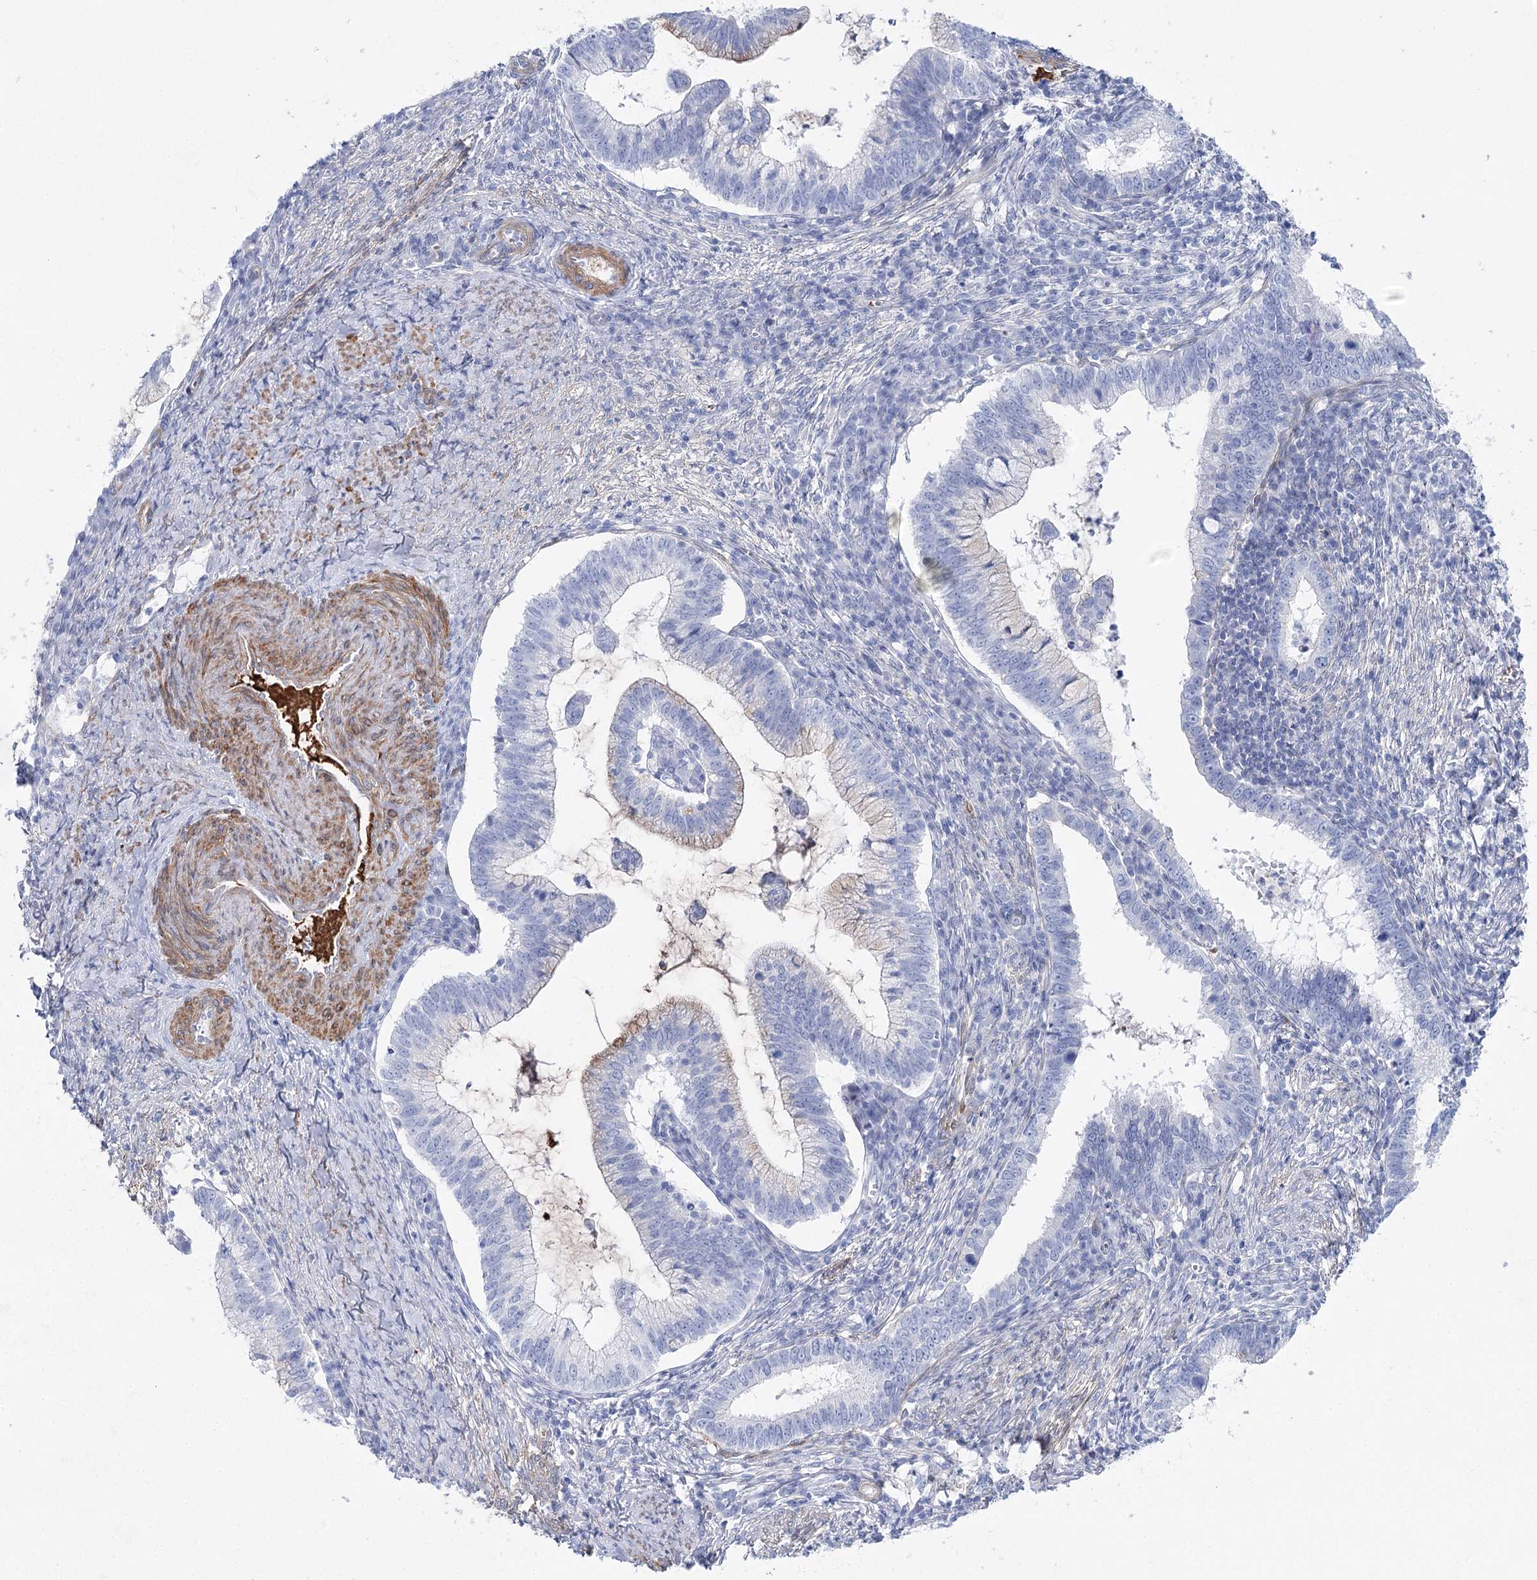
{"staining": {"intensity": "negative", "quantity": "none", "location": "none"}, "tissue": "cervical cancer", "cell_type": "Tumor cells", "image_type": "cancer", "snomed": [{"axis": "morphology", "description": "Adenocarcinoma, NOS"}, {"axis": "topography", "description": "Cervix"}], "caption": "DAB (3,3'-diaminobenzidine) immunohistochemical staining of cervical cancer displays no significant expression in tumor cells. Nuclei are stained in blue.", "gene": "ANKRD23", "patient": {"sex": "female", "age": 36}}